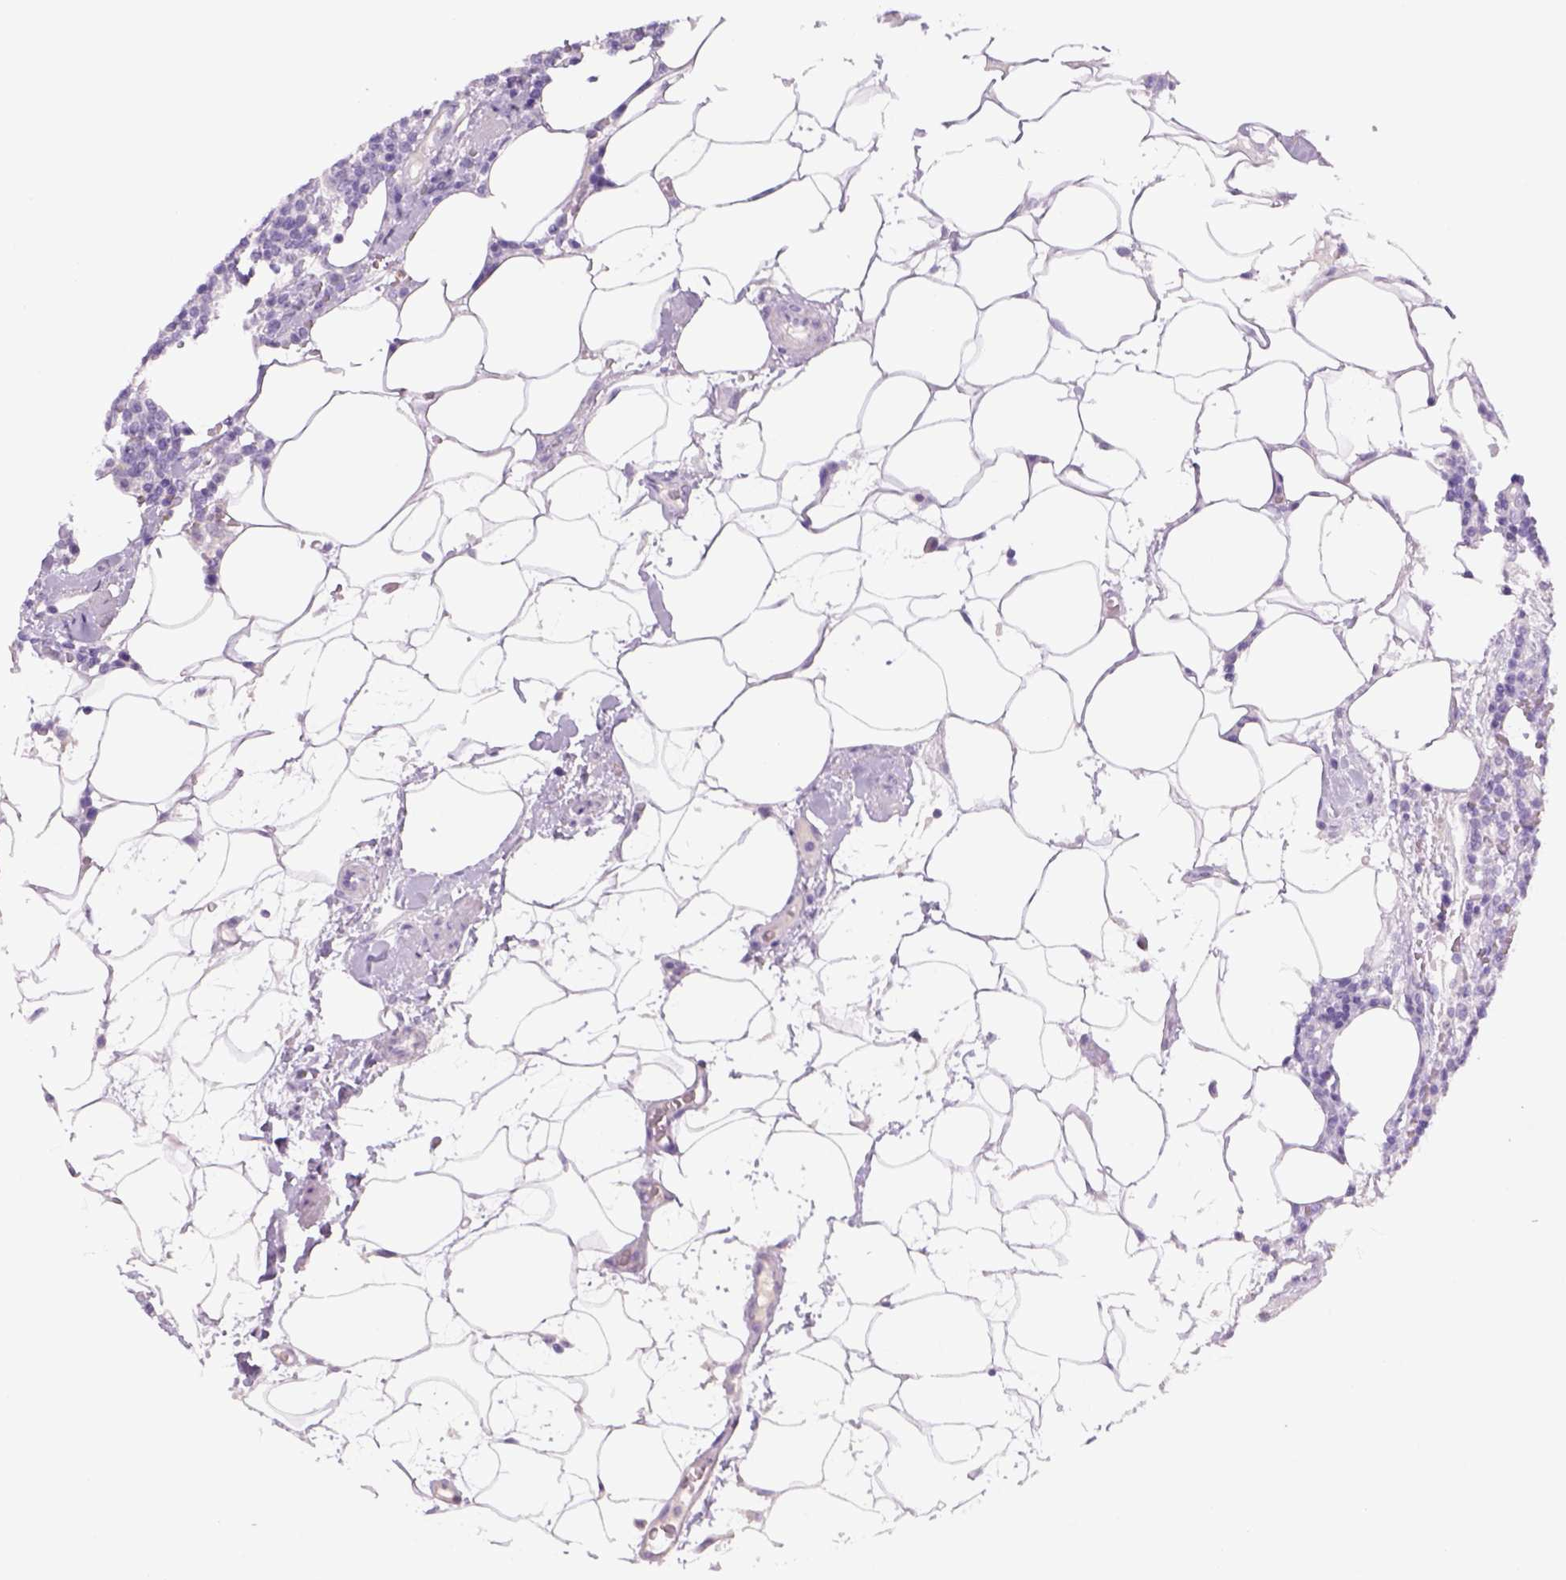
{"staining": {"intensity": "negative", "quantity": "none", "location": "none"}, "tissue": "lymphoma", "cell_type": "Tumor cells", "image_type": "cancer", "snomed": [{"axis": "morphology", "description": "Malignant lymphoma, non-Hodgkin's type, High grade"}, {"axis": "topography", "description": "Lymph node"}], "caption": "An image of lymphoma stained for a protein exhibits no brown staining in tumor cells.", "gene": "TENM4", "patient": {"sex": "male", "age": 61}}